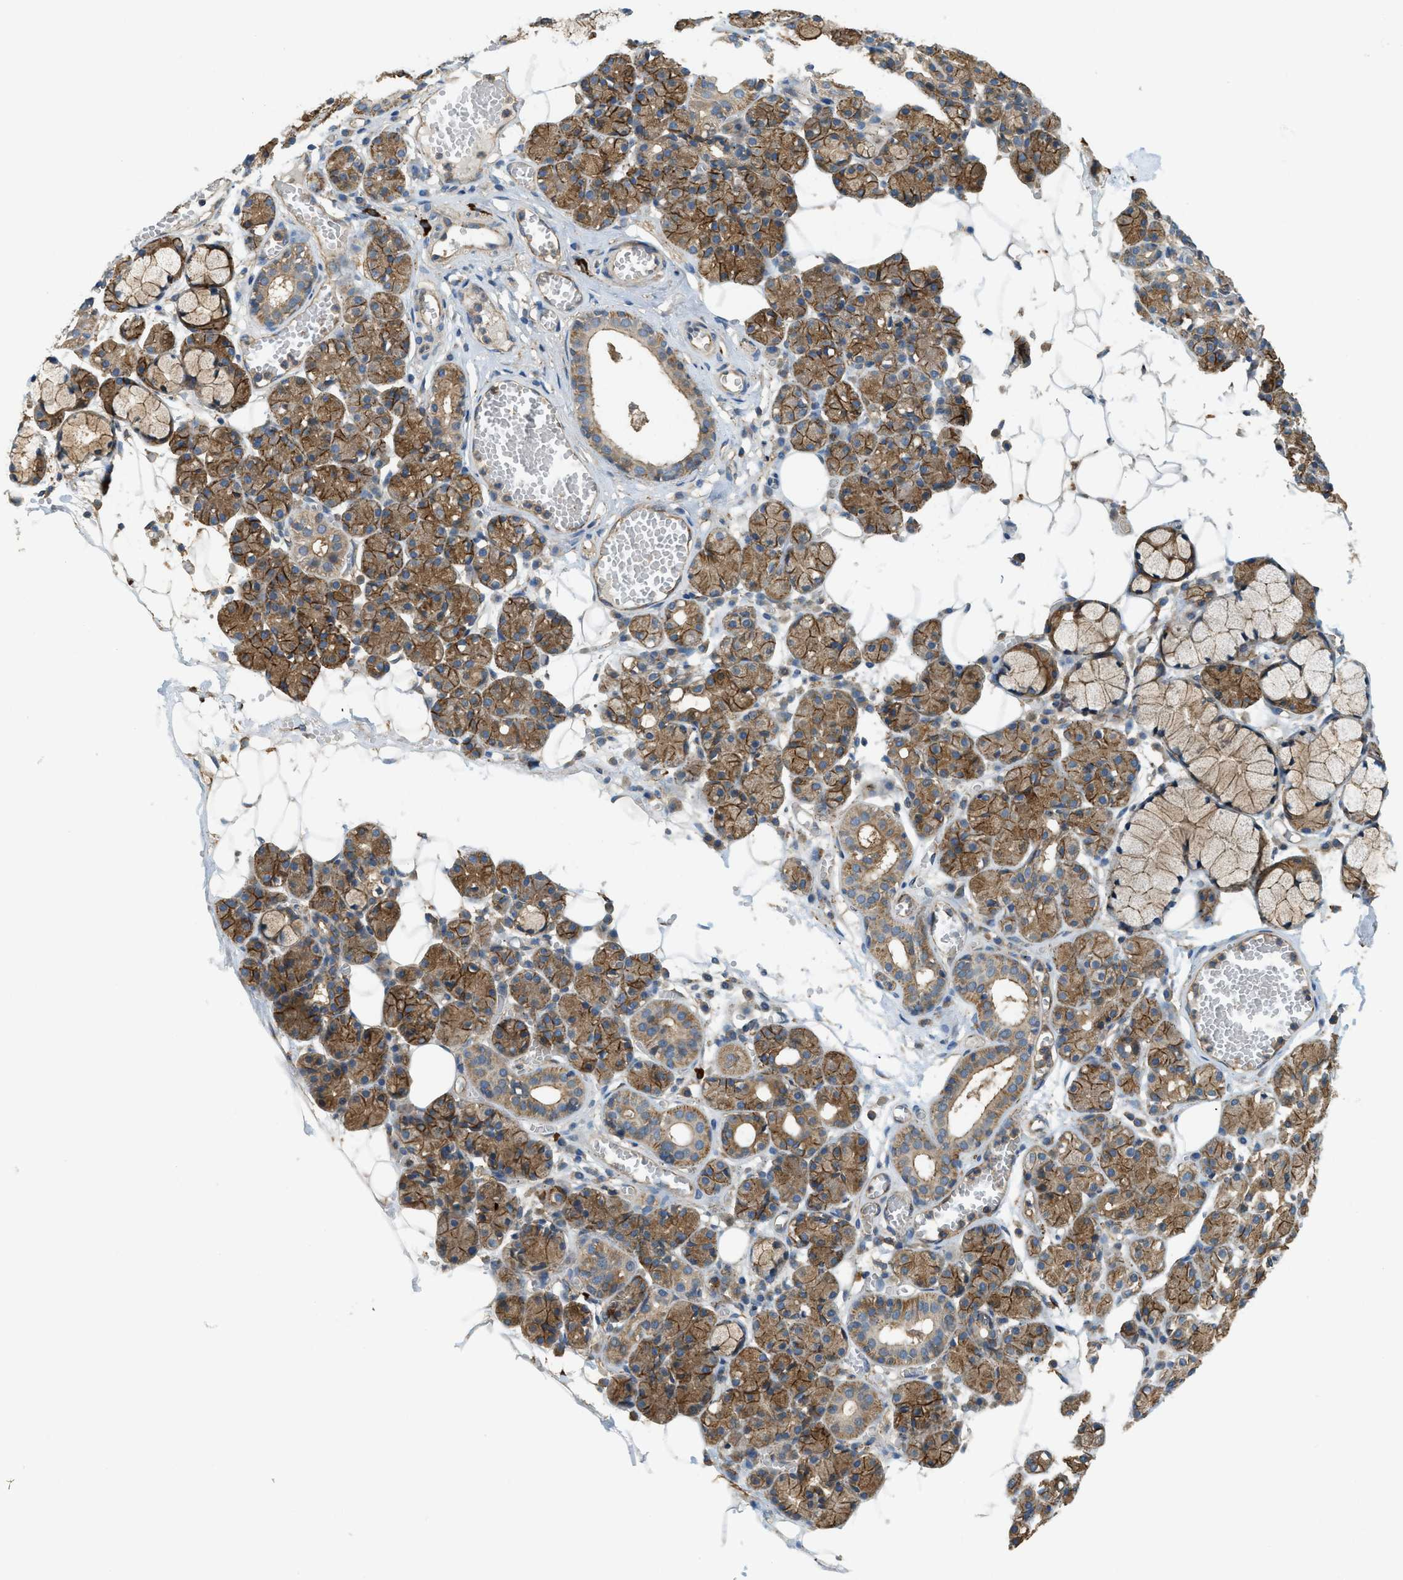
{"staining": {"intensity": "strong", "quantity": "25%-75%", "location": "cytoplasmic/membranous"}, "tissue": "salivary gland", "cell_type": "Glandular cells", "image_type": "normal", "snomed": [{"axis": "morphology", "description": "Normal tissue, NOS"}, {"axis": "topography", "description": "Salivary gland"}], "caption": "Immunohistochemical staining of benign human salivary gland shows high levels of strong cytoplasmic/membranous positivity in about 25%-75% of glandular cells.", "gene": "BAG4", "patient": {"sex": "male", "age": 63}}